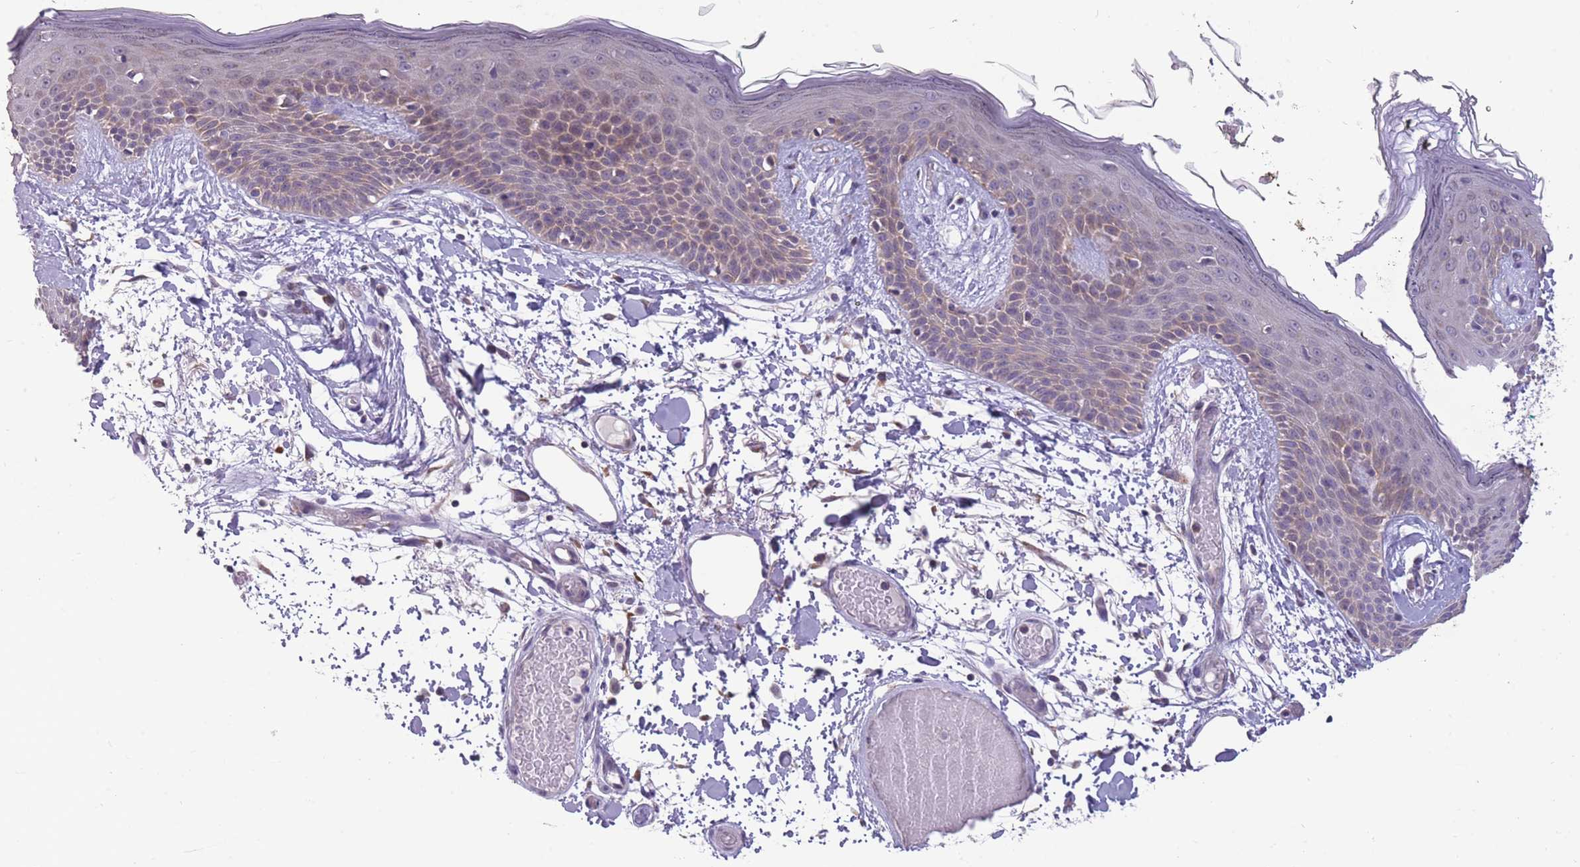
{"staining": {"intensity": "negative", "quantity": "none", "location": "none"}, "tissue": "skin", "cell_type": "Fibroblasts", "image_type": "normal", "snomed": [{"axis": "morphology", "description": "Normal tissue, NOS"}, {"axis": "topography", "description": "Skin"}], "caption": "Human skin stained for a protein using immunohistochemistry exhibits no positivity in fibroblasts.", "gene": "MRPS18C", "patient": {"sex": "male", "age": 79}}